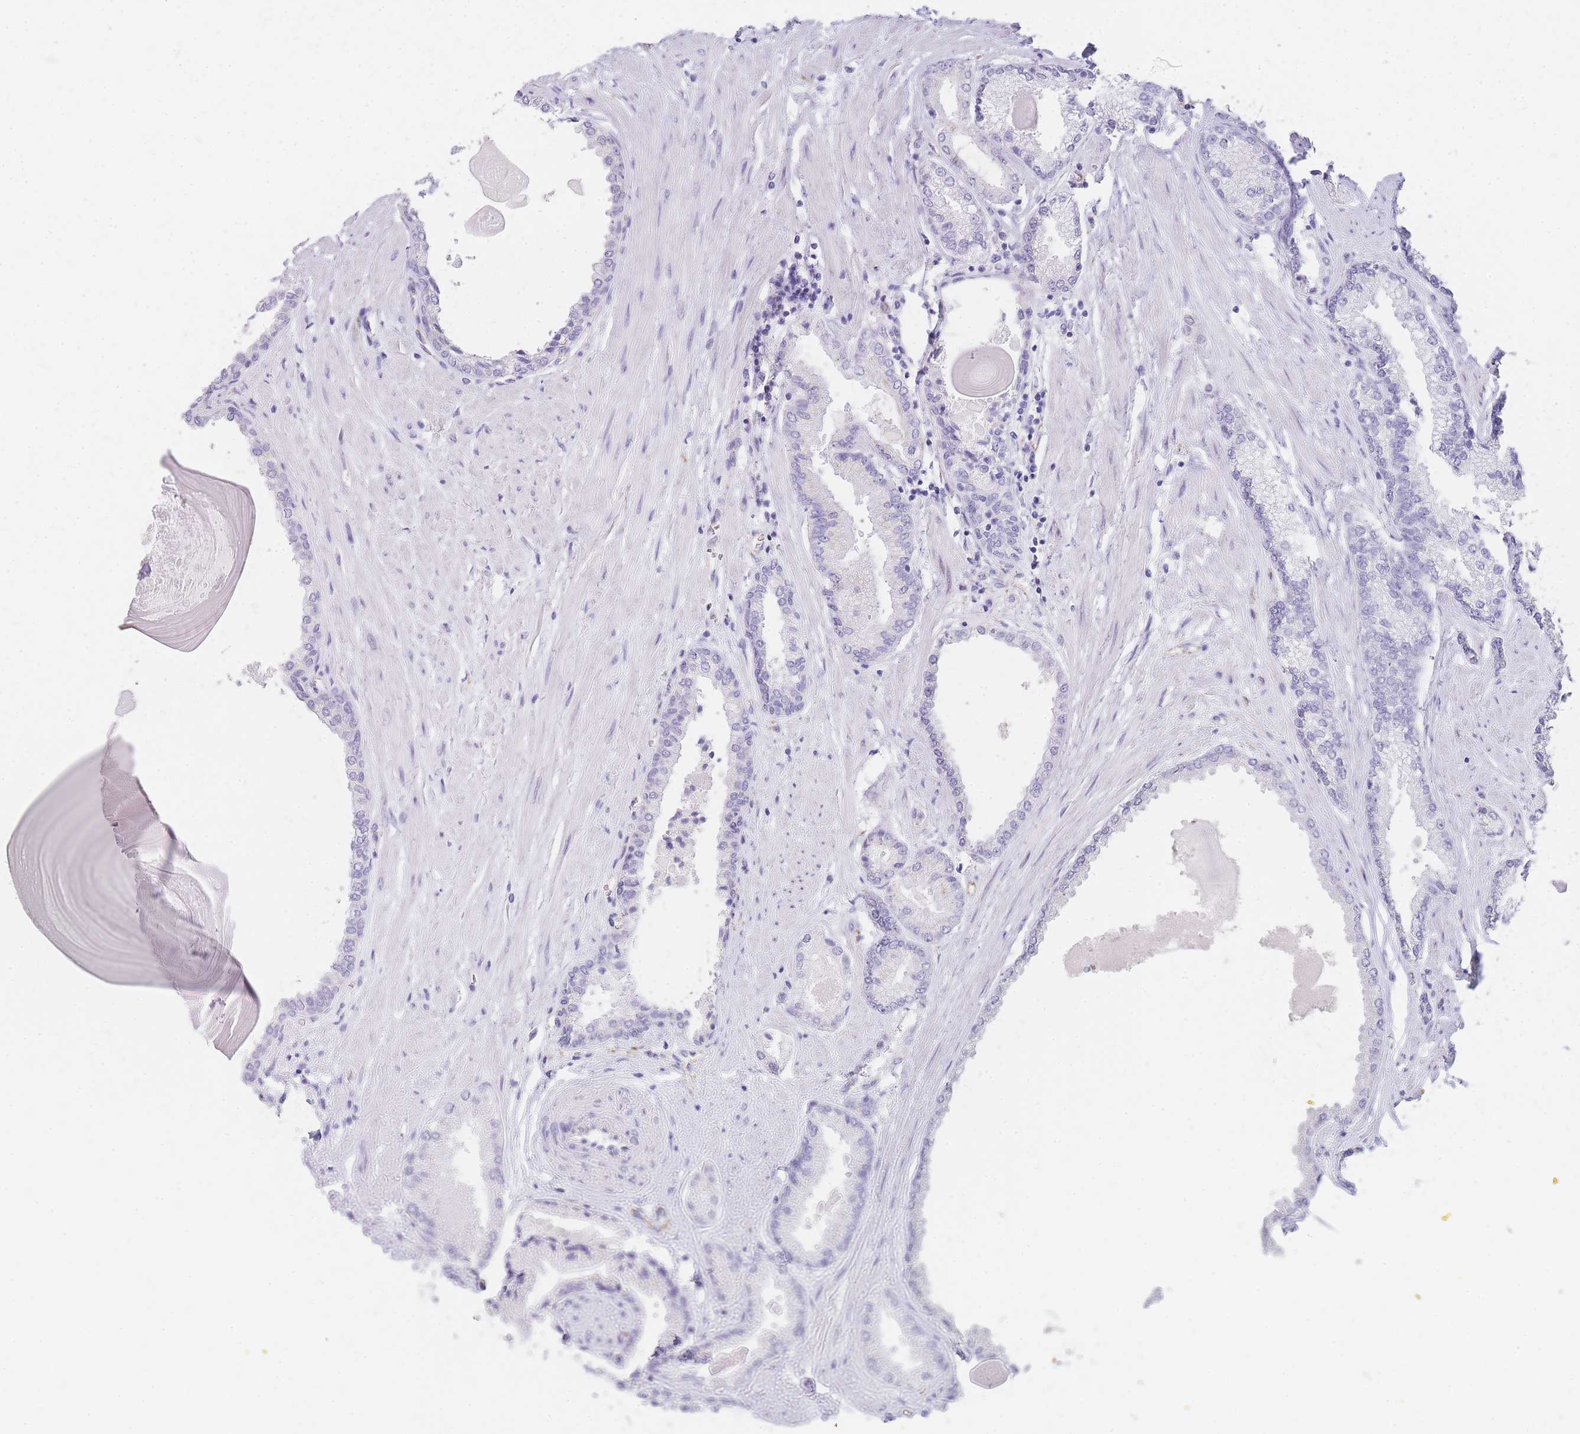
{"staining": {"intensity": "negative", "quantity": "none", "location": "none"}, "tissue": "prostate cancer", "cell_type": "Tumor cells", "image_type": "cancer", "snomed": [{"axis": "morphology", "description": "Adenocarcinoma, High grade"}, {"axis": "topography", "description": "Prostate"}], "caption": "The image exhibits no significant staining in tumor cells of prostate adenocarcinoma (high-grade).", "gene": "RHO", "patient": {"sex": "male", "age": 68}}